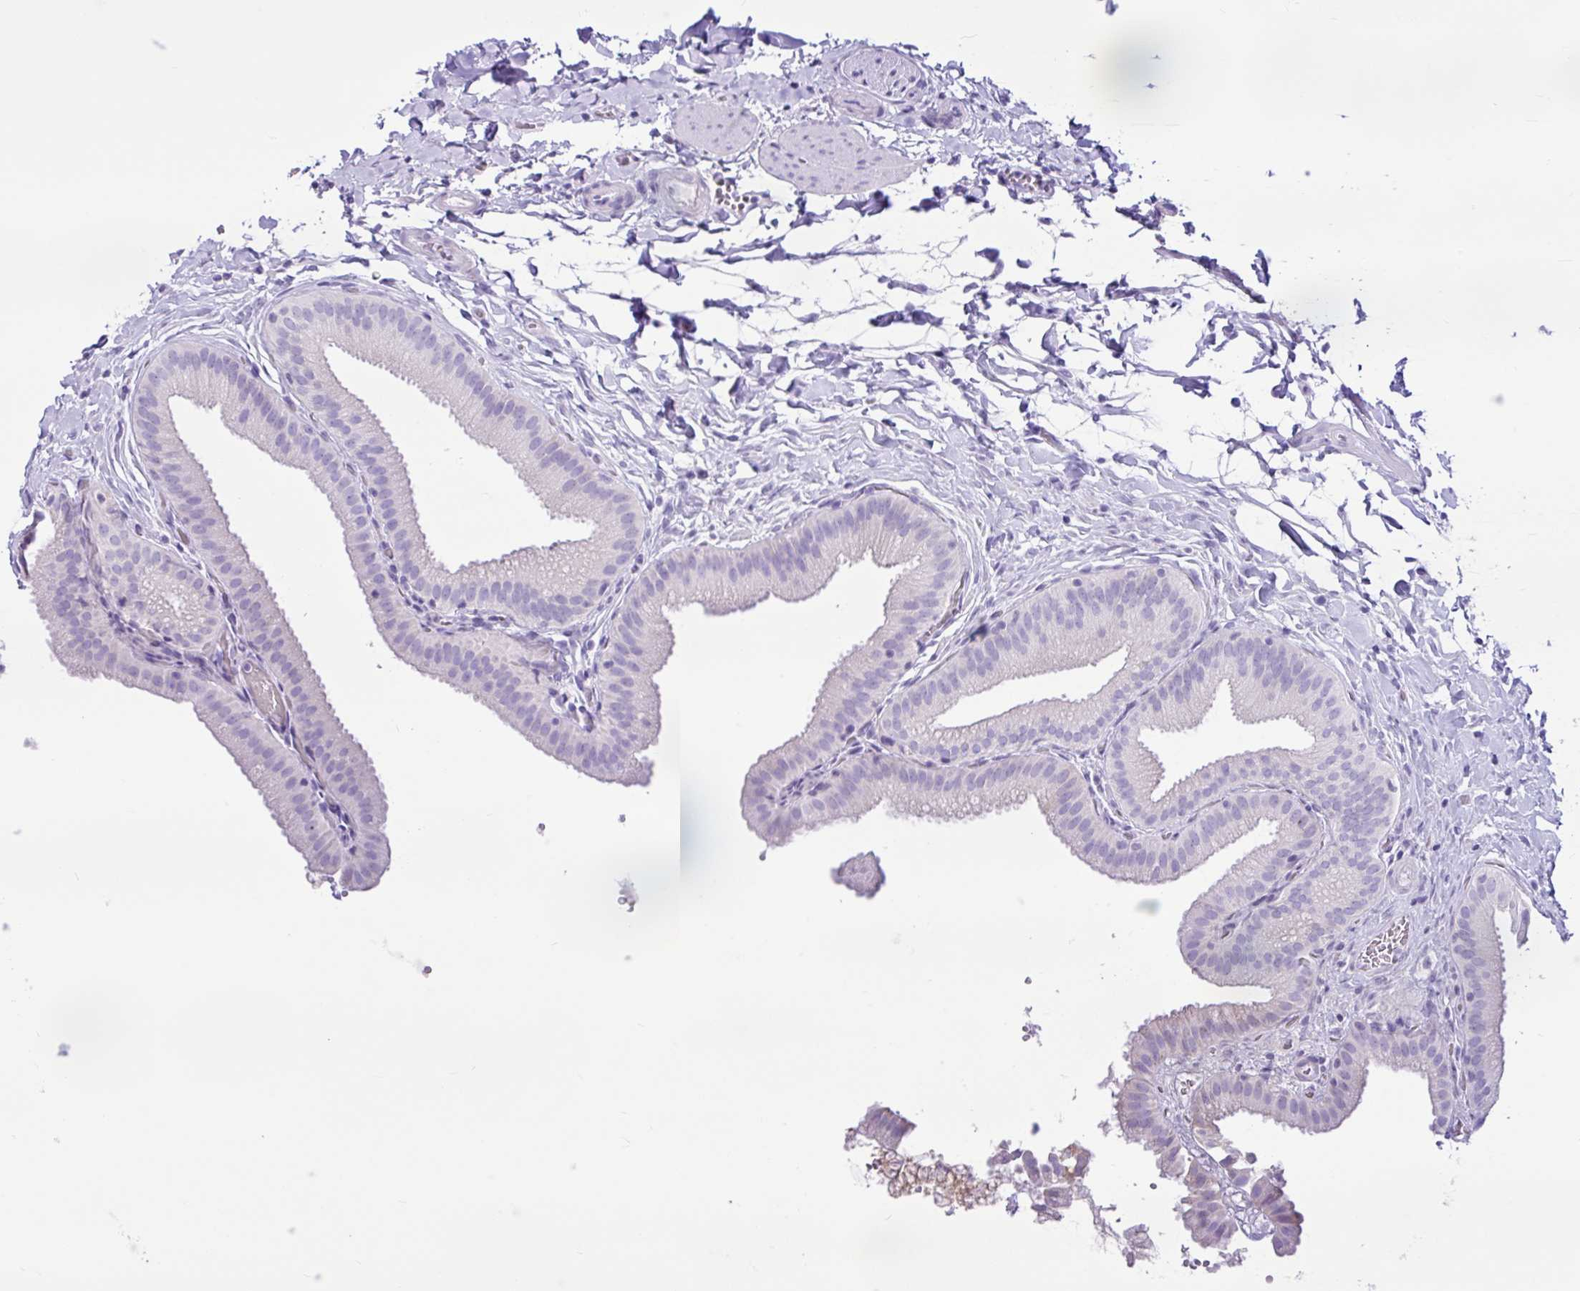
{"staining": {"intensity": "negative", "quantity": "none", "location": "none"}, "tissue": "gallbladder", "cell_type": "Glandular cells", "image_type": "normal", "snomed": [{"axis": "morphology", "description": "Normal tissue, NOS"}, {"axis": "topography", "description": "Gallbladder"}], "caption": "High power microscopy image of an immunohistochemistry photomicrograph of benign gallbladder, revealing no significant expression in glandular cells.", "gene": "CYP19A1", "patient": {"sex": "female", "age": 63}}